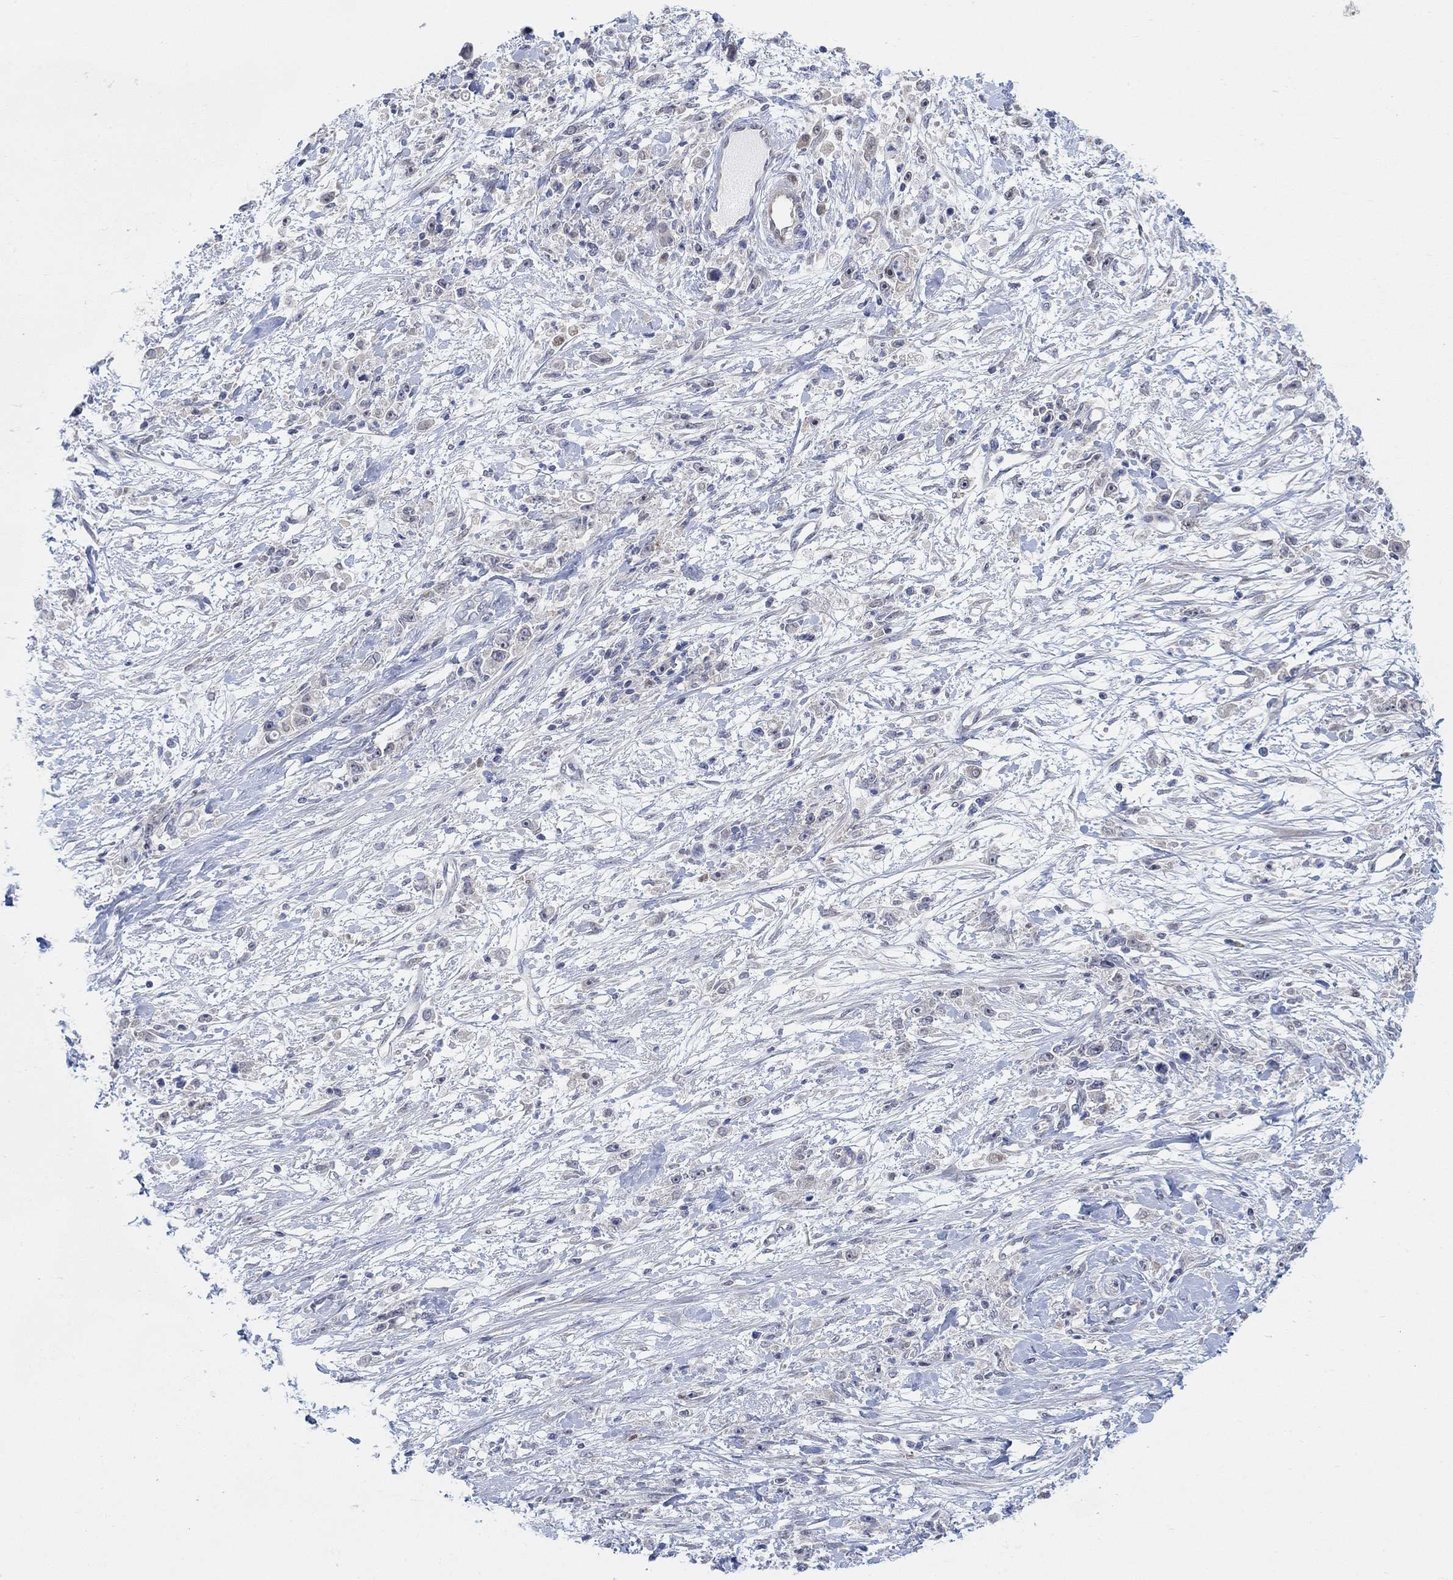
{"staining": {"intensity": "negative", "quantity": "none", "location": "none"}, "tissue": "stomach cancer", "cell_type": "Tumor cells", "image_type": "cancer", "snomed": [{"axis": "morphology", "description": "Adenocarcinoma, NOS"}, {"axis": "topography", "description": "Stomach"}], "caption": "A high-resolution micrograph shows immunohistochemistry staining of stomach adenocarcinoma, which reveals no significant positivity in tumor cells. (DAB (3,3'-diaminobenzidine) IHC, high magnification).", "gene": "CNTF", "patient": {"sex": "female", "age": 59}}